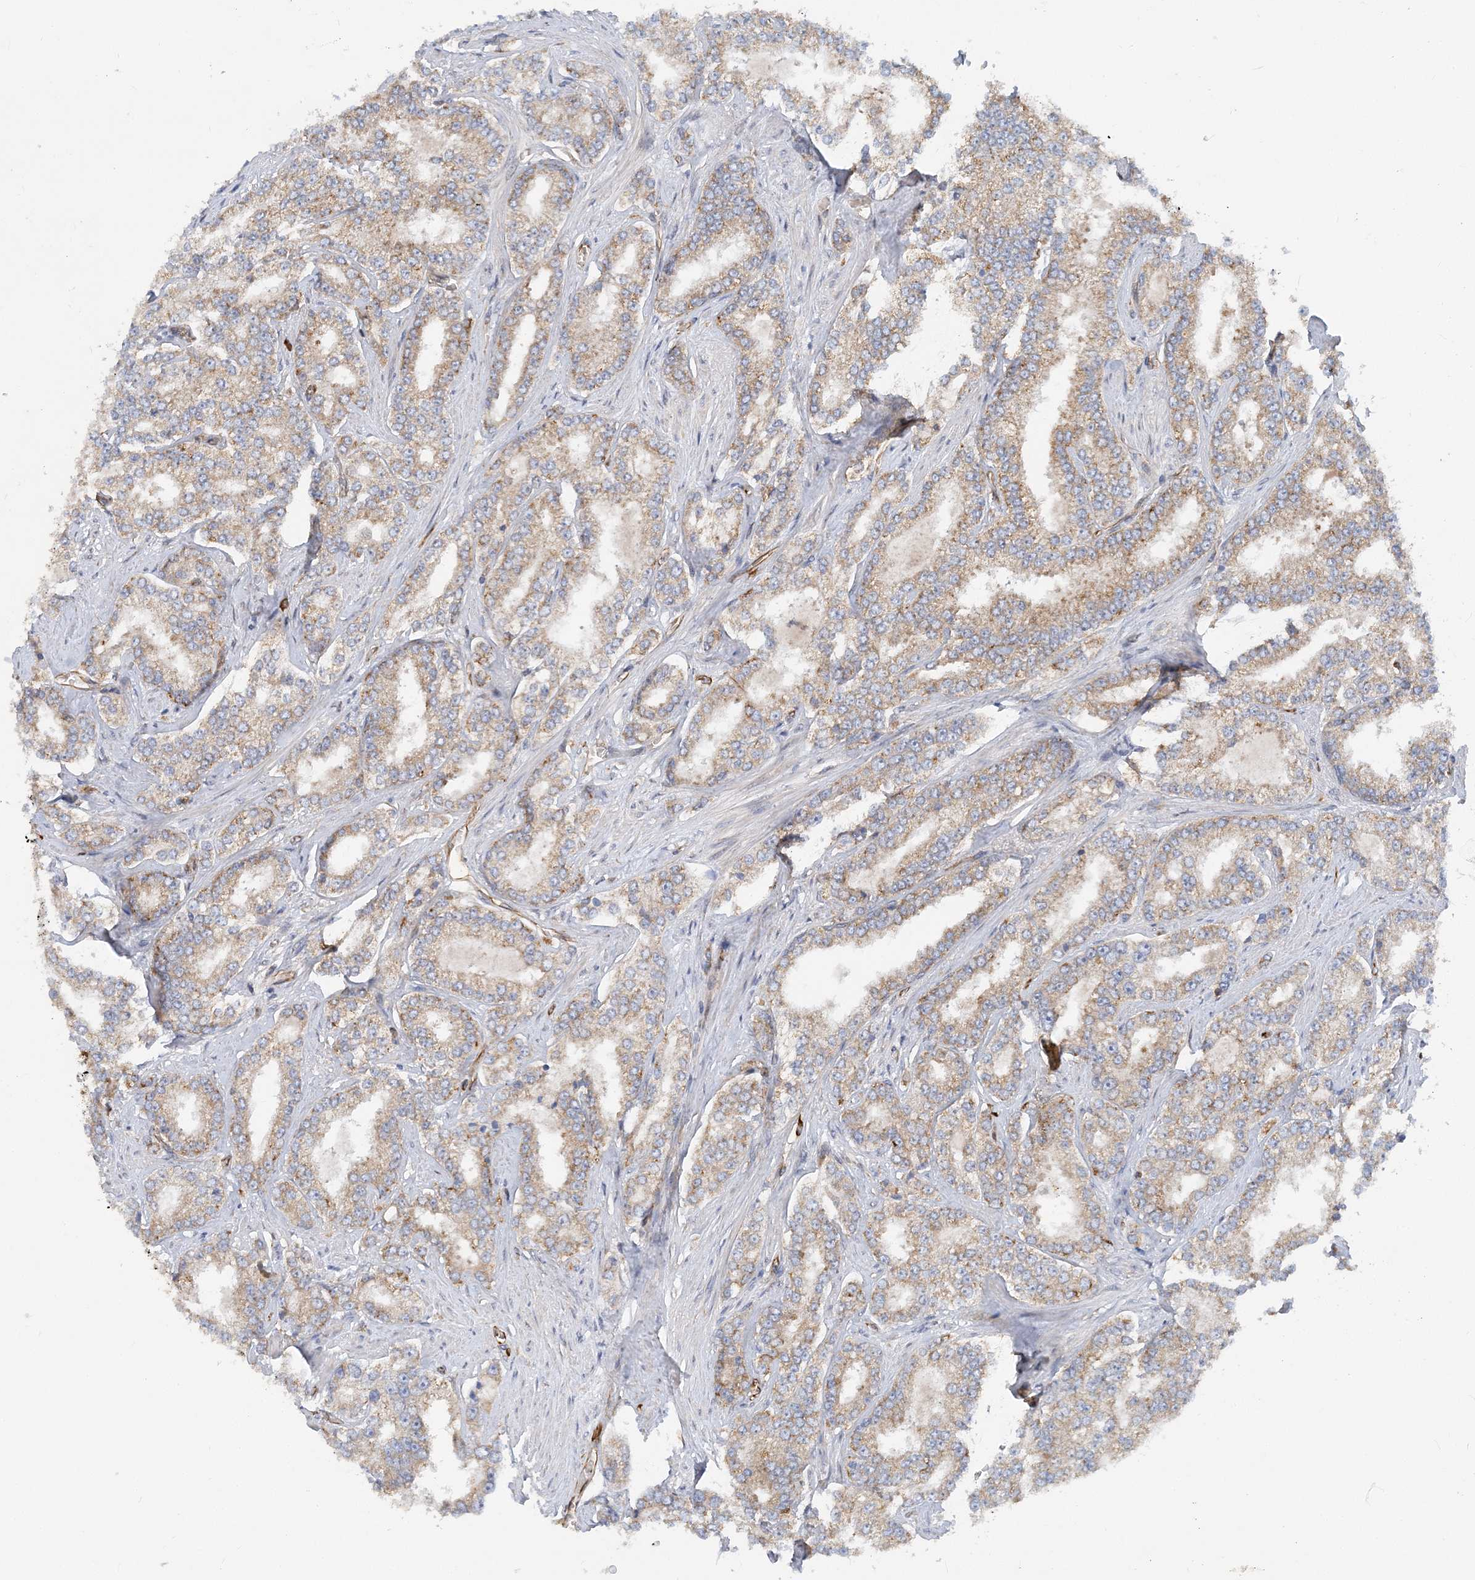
{"staining": {"intensity": "moderate", "quantity": "25%-75%", "location": "cytoplasmic/membranous"}, "tissue": "prostate cancer", "cell_type": "Tumor cells", "image_type": "cancer", "snomed": [{"axis": "morphology", "description": "Normal tissue, NOS"}, {"axis": "morphology", "description": "Adenocarcinoma, High grade"}, {"axis": "topography", "description": "Prostate"}], "caption": "This image demonstrates prostate cancer (adenocarcinoma (high-grade)) stained with immunohistochemistry to label a protein in brown. The cytoplasmic/membranous of tumor cells show moderate positivity for the protein. Nuclei are counter-stained blue.", "gene": "FAM114A2", "patient": {"sex": "male", "age": 83}}